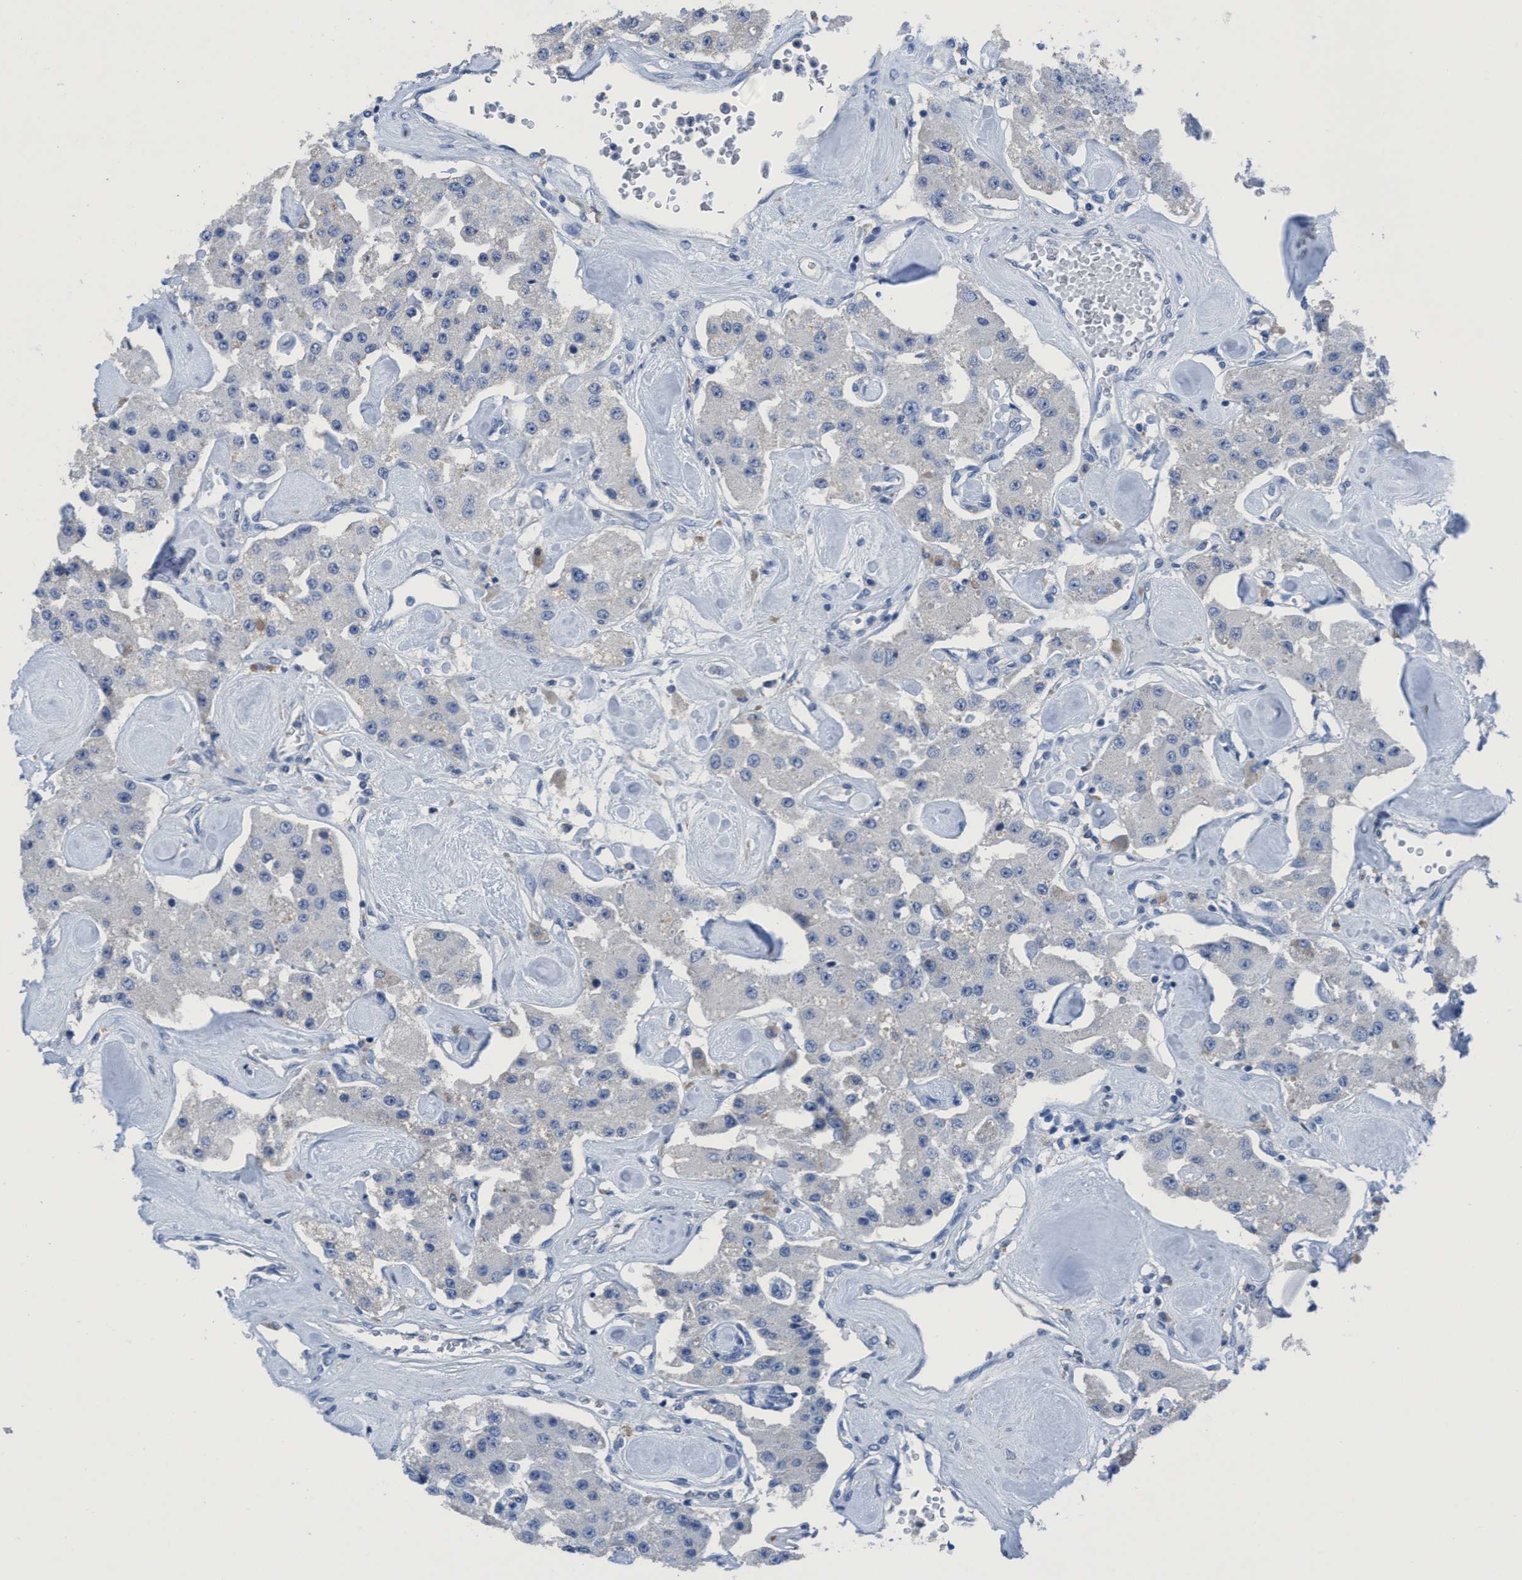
{"staining": {"intensity": "negative", "quantity": "none", "location": "none"}, "tissue": "carcinoid", "cell_type": "Tumor cells", "image_type": "cancer", "snomed": [{"axis": "morphology", "description": "Carcinoid, malignant, NOS"}, {"axis": "topography", "description": "Pancreas"}], "caption": "Immunohistochemistry (IHC) image of neoplastic tissue: human malignant carcinoid stained with DAB reveals no significant protein expression in tumor cells.", "gene": "DNAI1", "patient": {"sex": "male", "age": 41}}